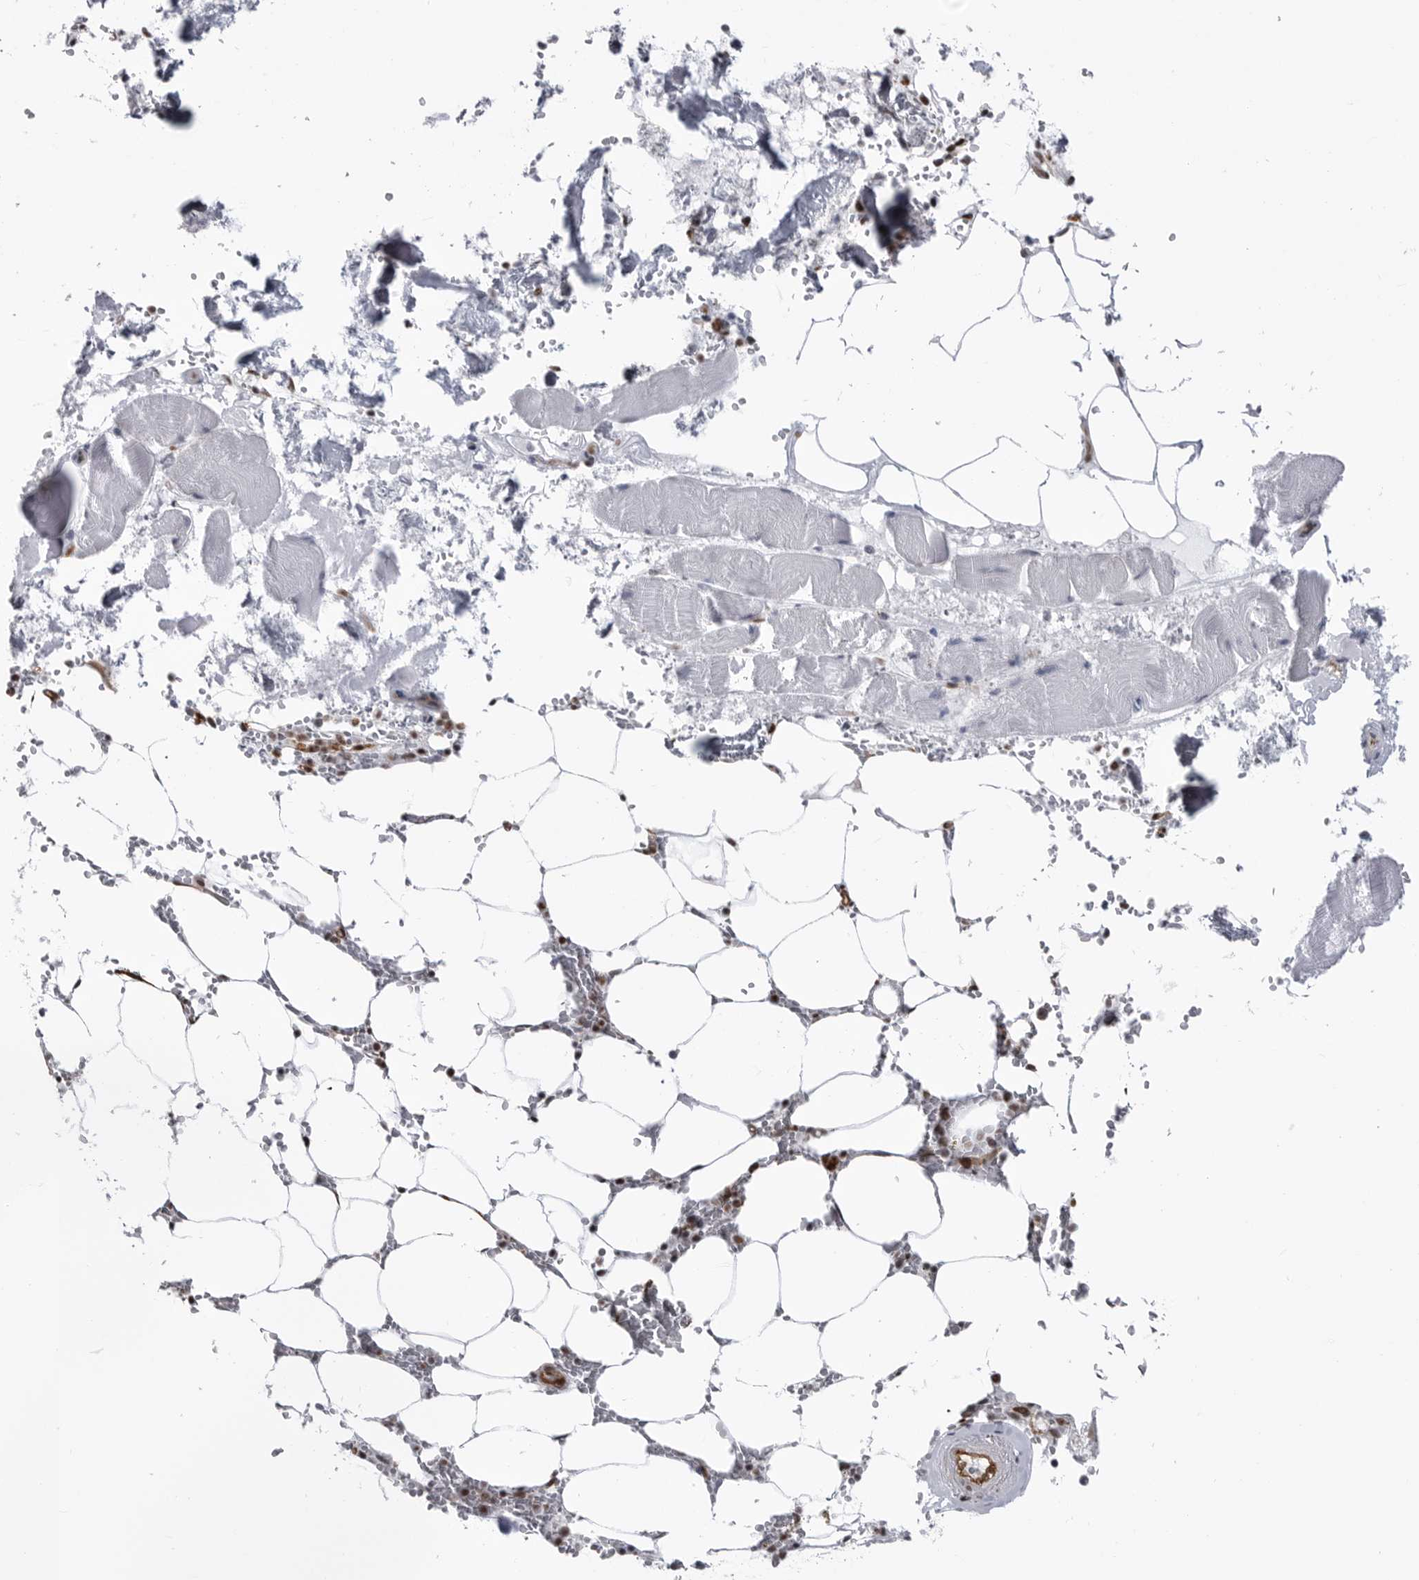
{"staining": {"intensity": "strong", "quantity": "25%-75%", "location": "nuclear"}, "tissue": "bone marrow", "cell_type": "Hematopoietic cells", "image_type": "normal", "snomed": [{"axis": "morphology", "description": "Normal tissue, NOS"}, {"axis": "topography", "description": "Bone marrow"}], "caption": "Immunohistochemistry (IHC) micrograph of benign bone marrow: bone marrow stained using immunohistochemistry (IHC) displays high levels of strong protein expression localized specifically in the nuclear of hematopoietic cells, appearing as a nuclear brown color.", "gene": "RNF26", "patient": {"sex": "male", "age": 70}}